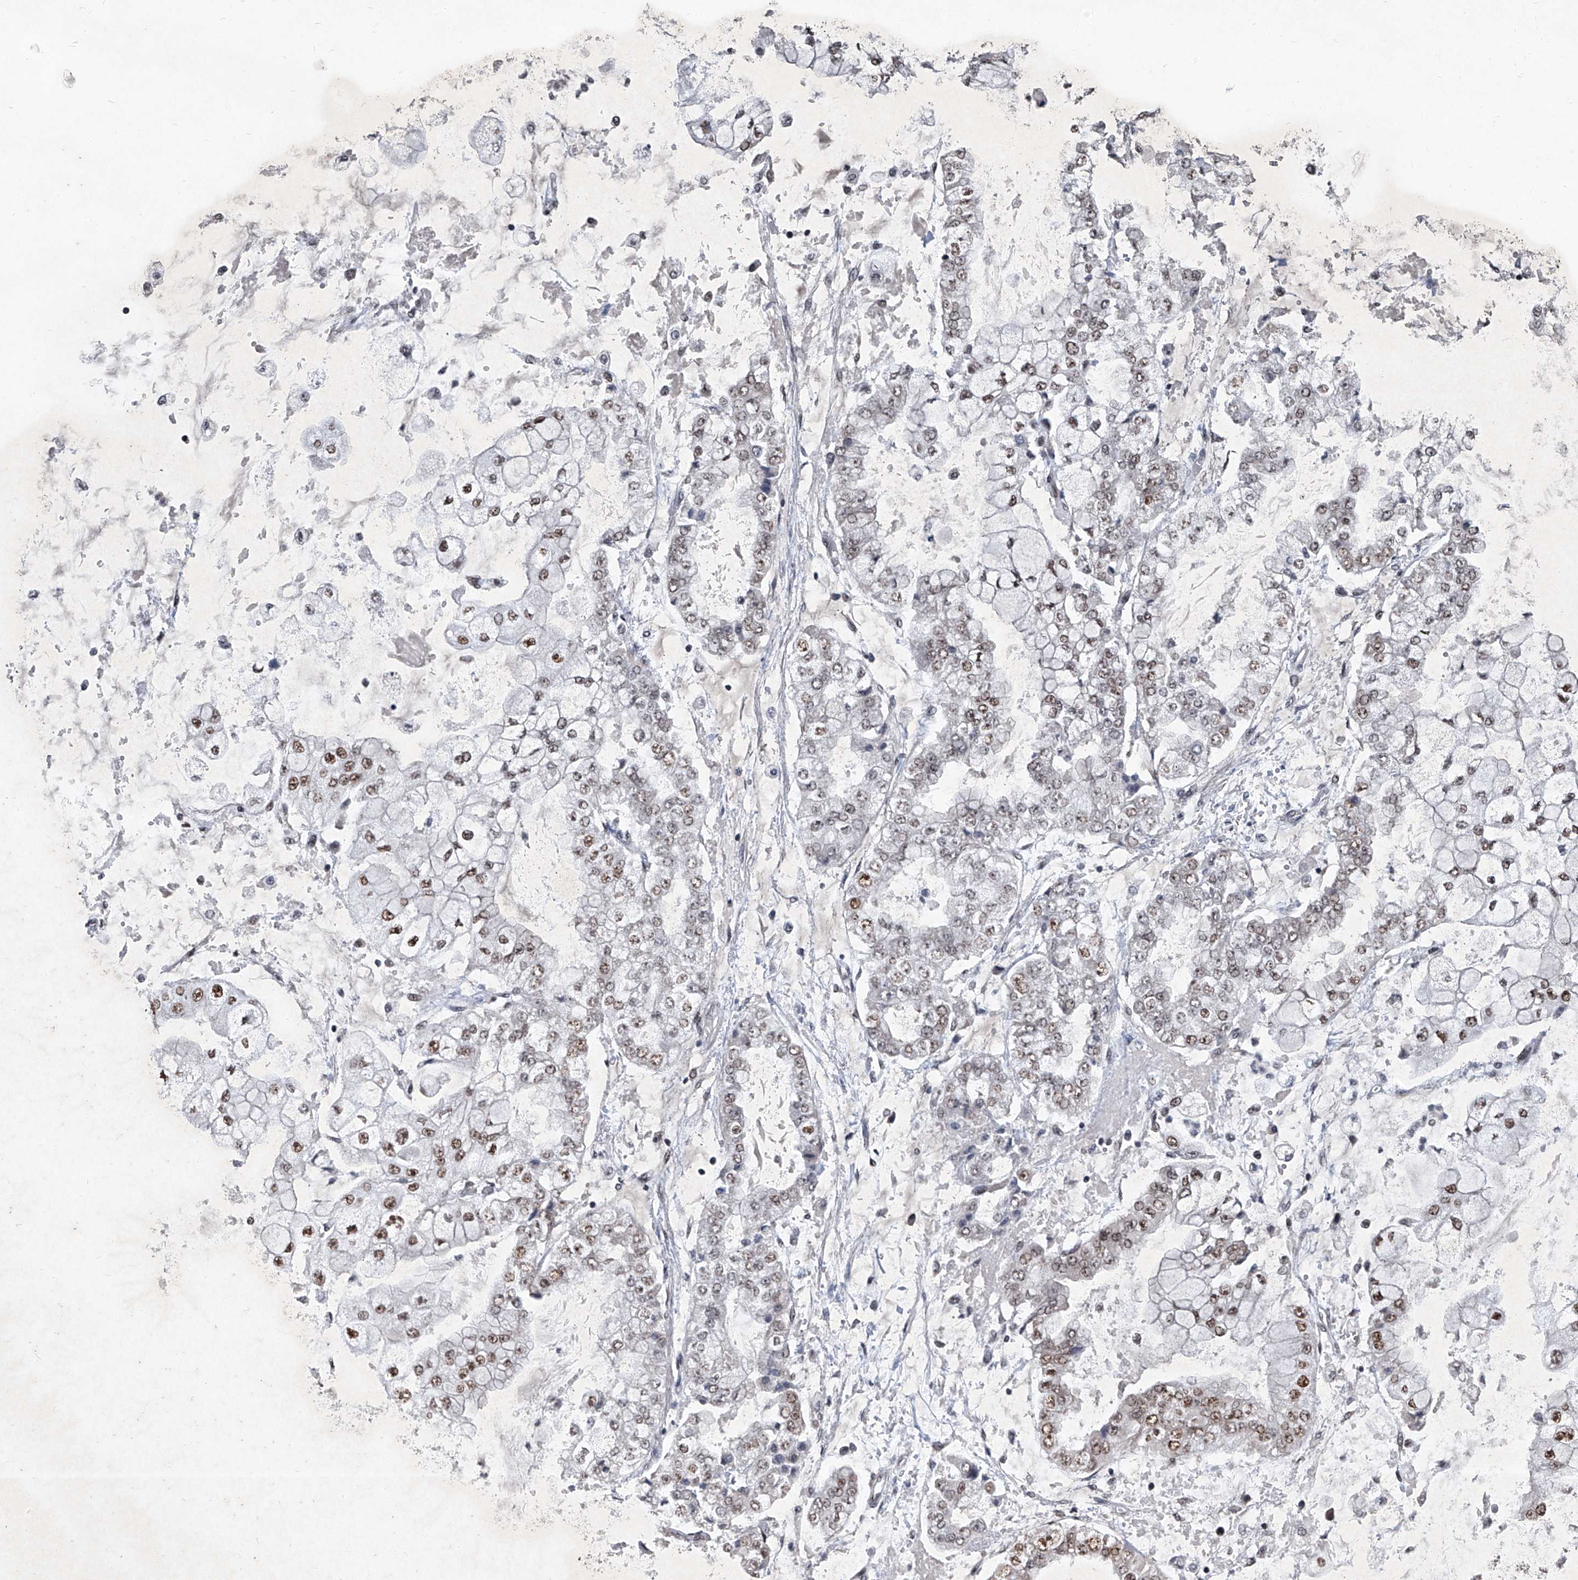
{"staining": {"intensity": "moderate", "quantity": ">75%", "location": "nuclear"}, "tissue": "stomach cancer", "cell_type": "Tumor cells", "image_type": "cancer", "snomed": [{"axis": "morphology", "description": "Adenocarcinoma, NOS"}, {"axis": "topography", "description": "Stomach"}], "caption": "Tumor cells demonstrate medium levels of moderate nuclear expression in about >75% of cells in stomach adenocarcinoma.", "gene": "DDX39B", "patient": {"sex": "male", "age": 76}}